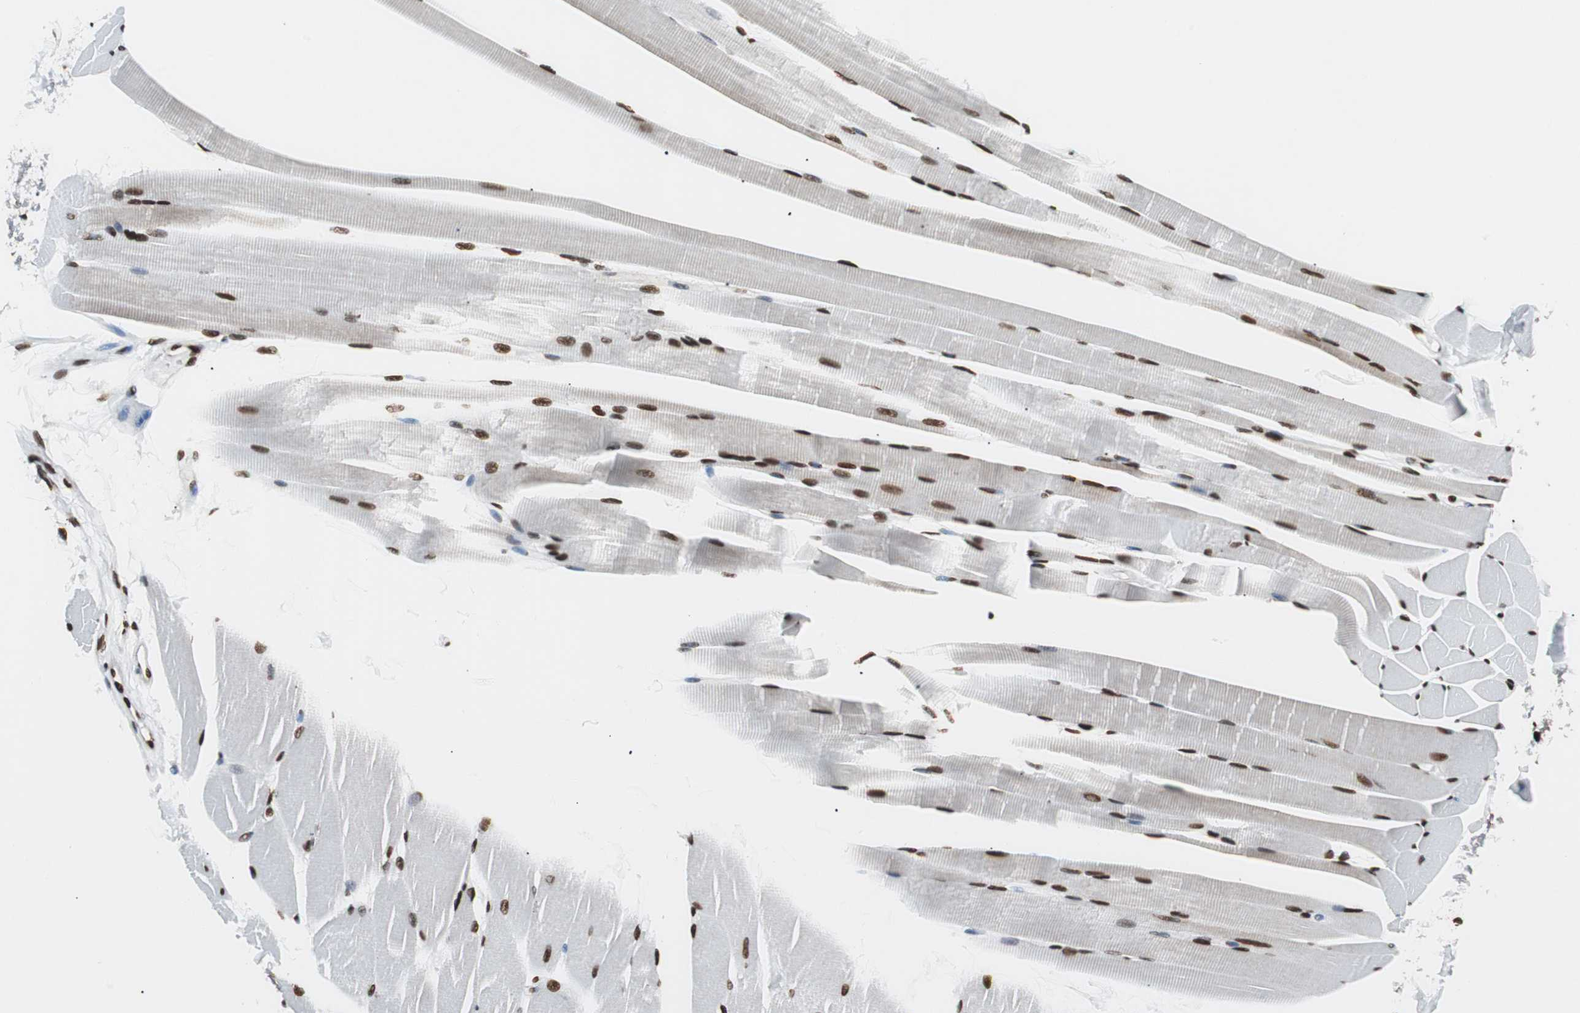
{"staining": {"intensity": "strong", "quantity": ">75%", "location": "nuclear"}, "tissue": "skeletal muscle", "cell_type": "Myocytes", "image_type": "normal", "snomed": [{"axis": "morphology", "description": "Normal tissue, NOS"}, {"axis": "topography", "description": "Skeletal muscle"}, {"axis": "topography", "description": "Peripheral nerve tissue"}], "caption": "The histopathology image displays a brown stain indicating the presence of a protein in the nuclear of myocytes in skeletal muscle. (Brightfield microscopy of DAB IHC at high magnification).", "gene": "EWSR1", "patient": {"sex": "female", "age": 84}}